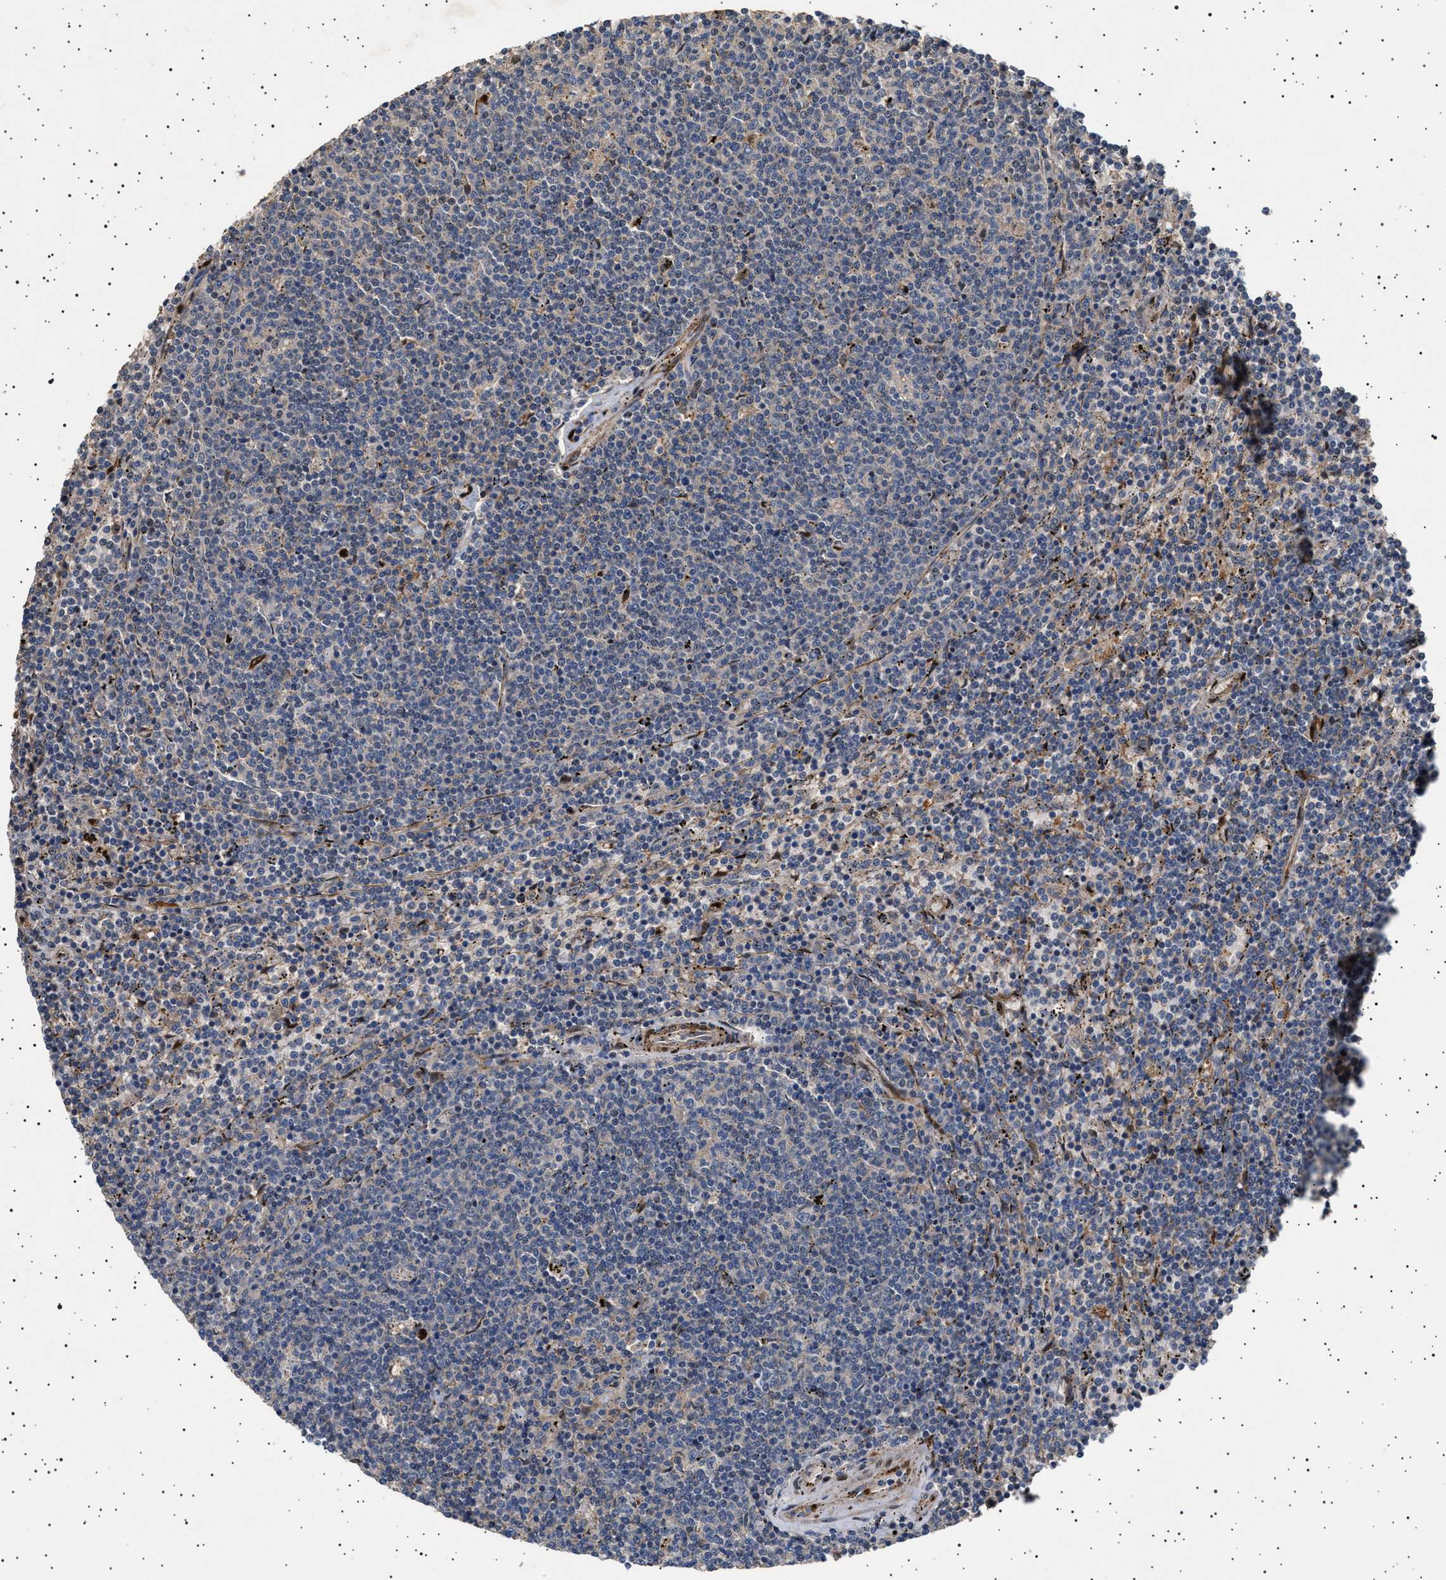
{"staining": {"intensity": "negative", "quantity": "none", "location": "none"}, "tissue": "lymphoma", "cell_type": "Tumor cells", "image_type": "cancer", "snomed": [{"axis": "morphology", "description": "Malignant lymphoma, non-Hodgkin's type, Low grade"}, {"axis": "topography", "description": "Spleen"}], "caption": "High power microscopy micrograph of an IHC image of malignant lymphoma, non-Hodgkin's type (low-grade), revealing no significant expression in tumor cells. The staining was performed using DAB to visualize the protein expression in brown, while the nuclei were stained in blue with hematoxylin (Magnification: 20x).", "gene": "GUCY1B1", "patient": {"sex": "female", "age": 50}}